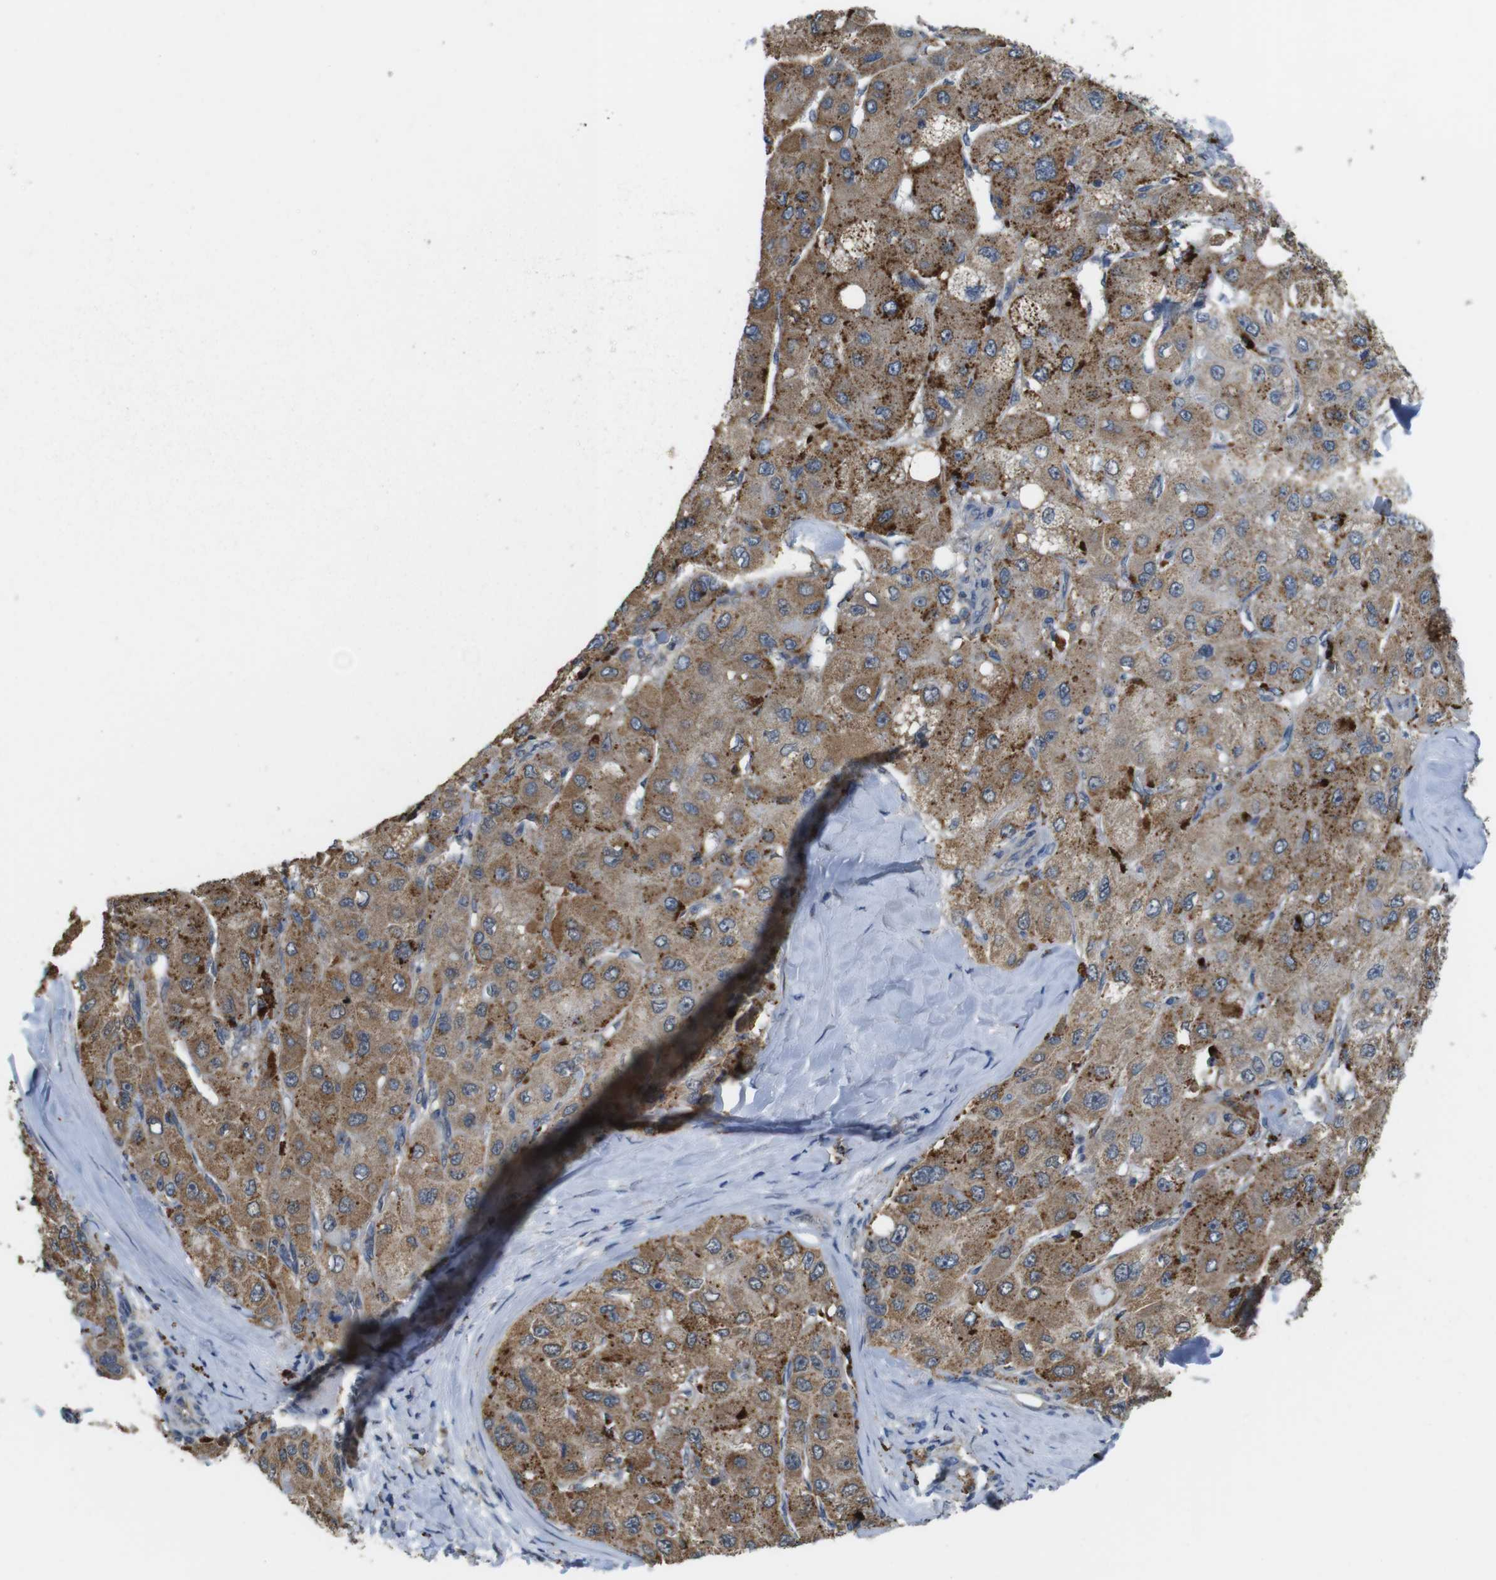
{"staining": {"intensity": "moderate", "quantity": ">75%", "location": "cytoplasmic/membranous"}, "tissue": "liver cancer", "cell_type": "Tumor cells", "image_type": "cancer", "snomed": [{"axis": "morphology", "description": "Carcinoma, Hepatocellular, NOS"}, {"axis": "topography", "description": "Liver"}], "caption": "This is a photomicrograph of immunohistochemistry staining of liver cancer (hepatocellular carcinoma), which shows moderate staining in the cytoplasmic/membranous of tumor cells.", "gene": "BRI3BP", "patient": {"sex": "male", "age": 80}}